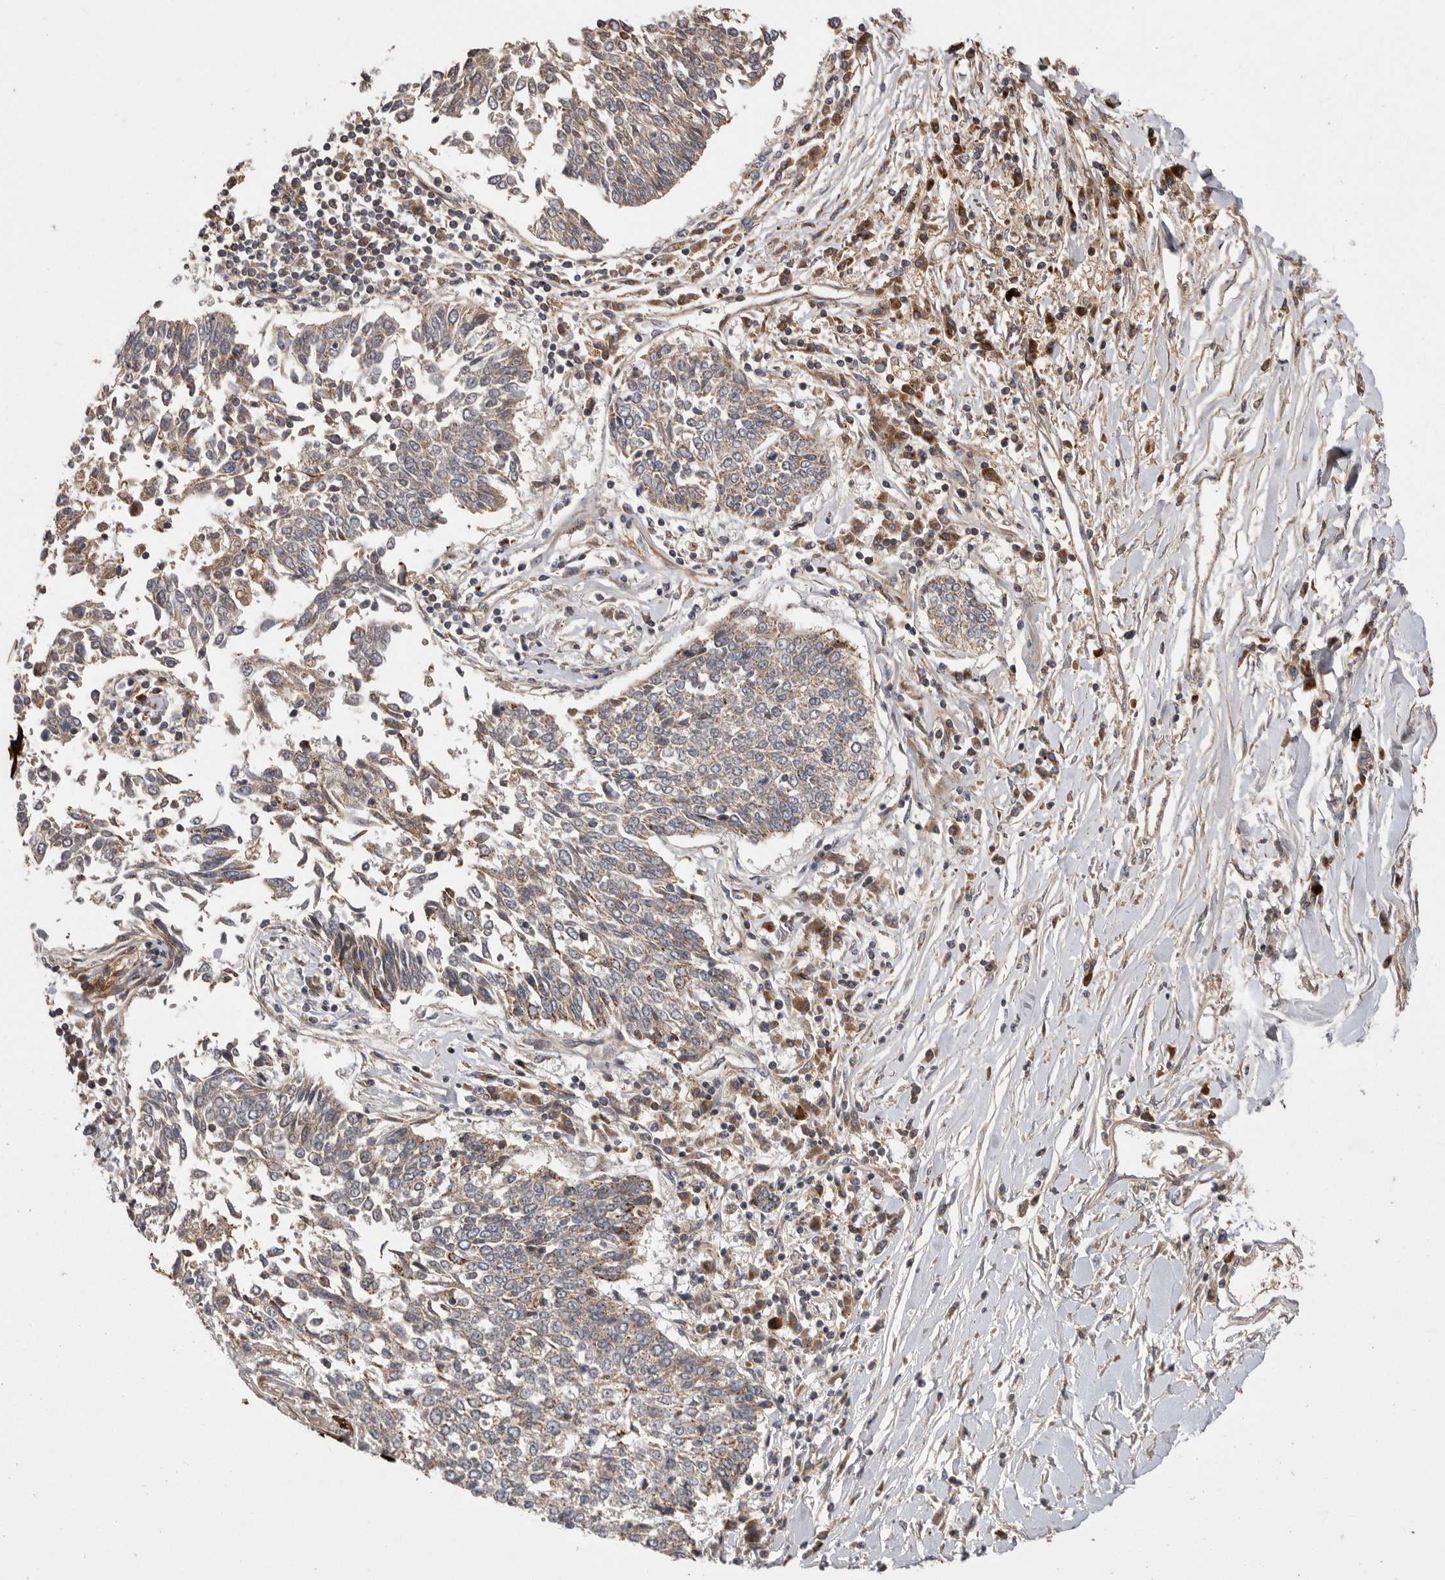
{"staining": {"intensity": "weak", "quantity": "25%-75%", "location": "cytoplasmic/membranous"}, "tissue": "lung cancer", "cell_type": "Tumor cells", "image_type": "cancer", "snomed": [{"axis": "morphology", "description": "Normal tissue, NOS"}, {"axis": "morphology", "description": "Squamous cell carcinoma, NOS"}, {"axis": "topography", "description": "Cartilage tissue"}, {"axis": "topography", "description": "Bronchus"}, {"axis": "topography", "description": "Lung"}, {"axis": "topography", "description": "Peripheral nerve tissue"}], "caption": "The micrograph exhibits immunohistochemical staining of squamous cell carcinoma (lung). There is weak cytoplasmic/membranous positivity is identified in about 25%-75% of tumor cells.", "gene": "KYAT3", "patient": {"sex": "female", "age": 49}}